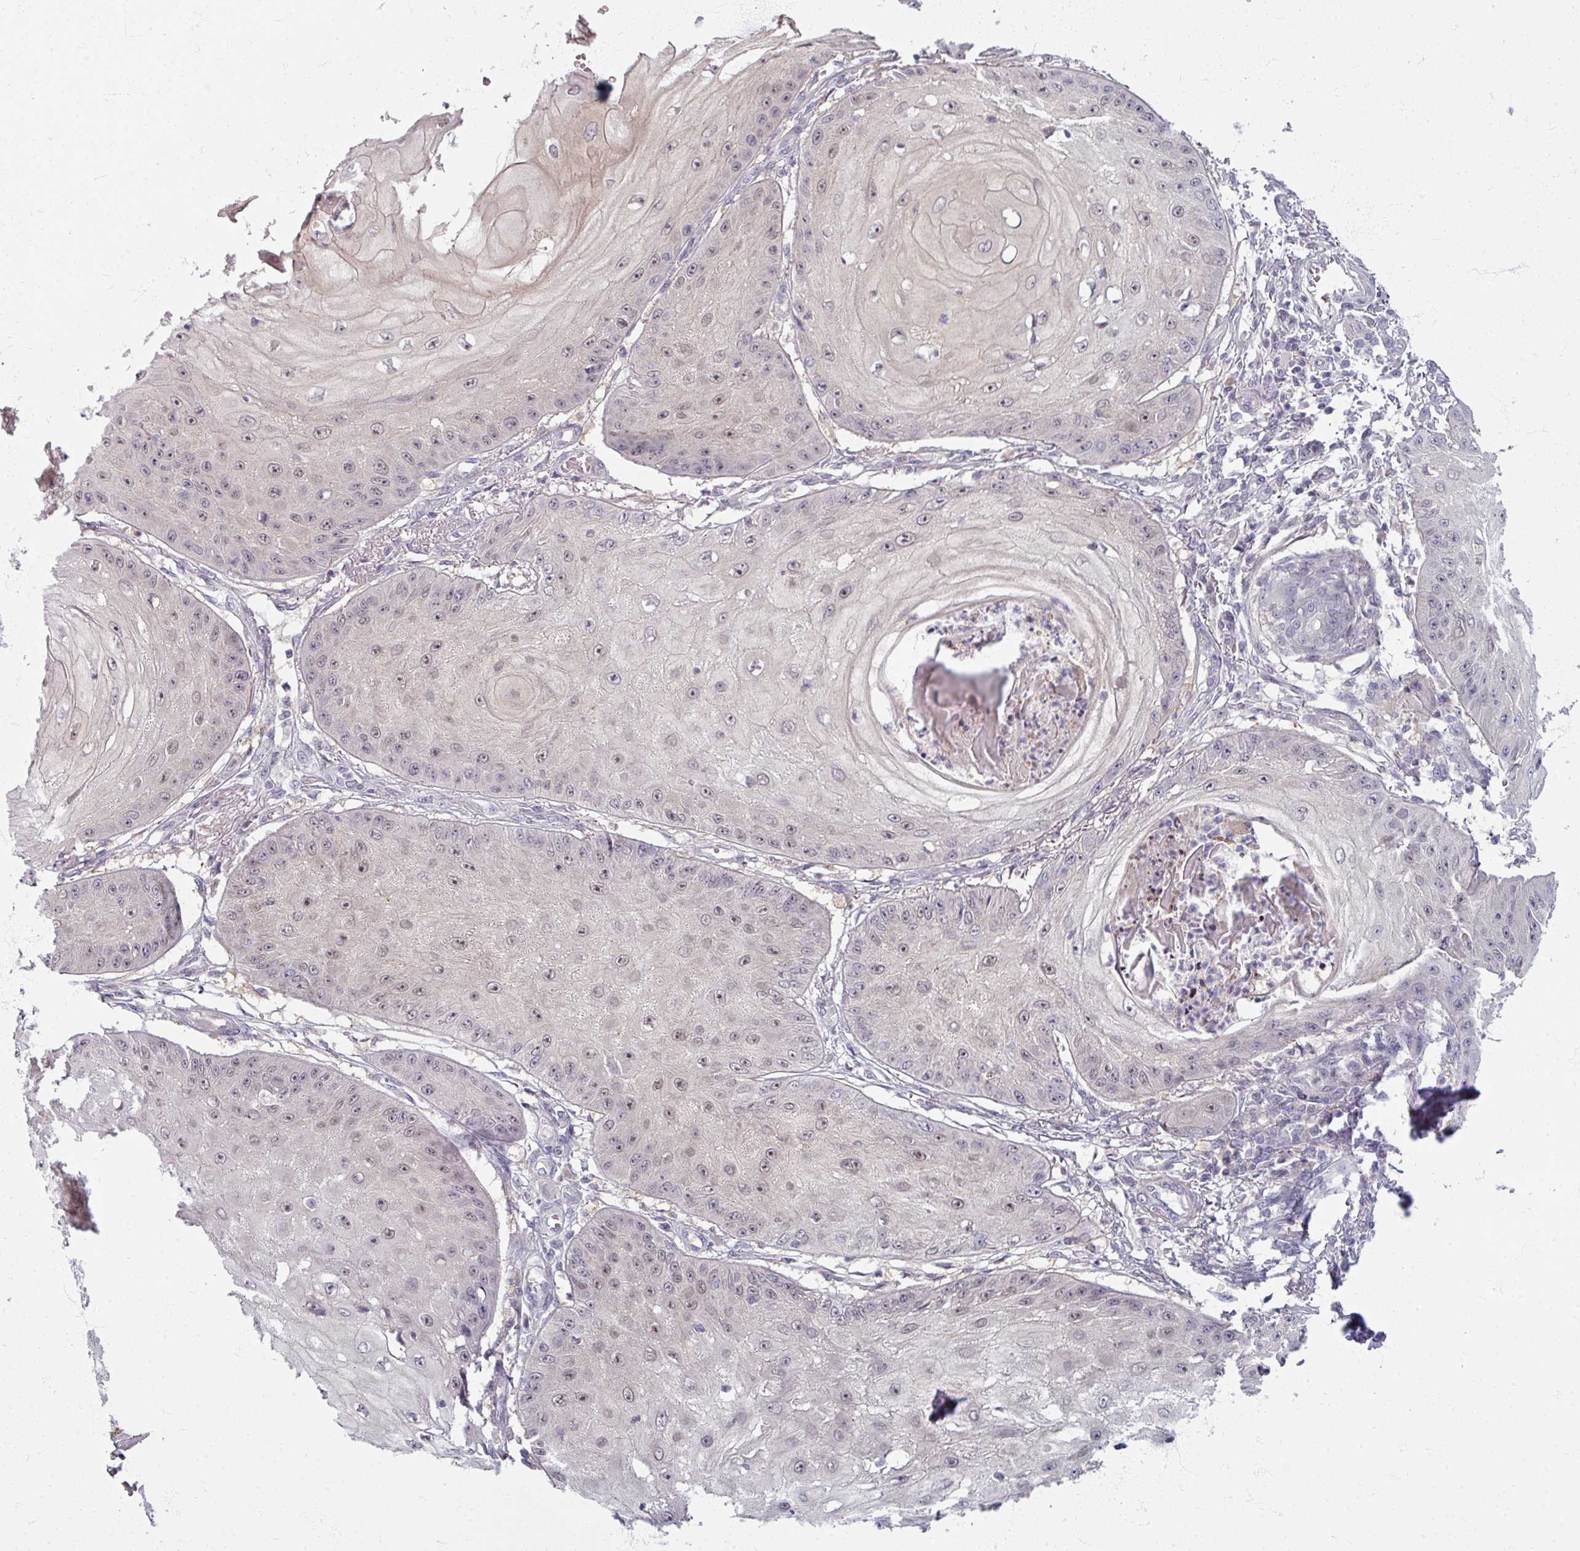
{"staining": {"intensity": "weak", "quantity": "<25%", "location": "nuclear"}, "tissue": "skin cancer", "cell_type": "Tumor cells", "image_type": "cancer", "snomed": [{"axis": "morphology", "description": "Squamous cell carcinoma, NOS"}, {"axis": "topography", "description": "Skin"}], "caption": "Tumor cells are negative for protein expression in human squamous cell carcinoma (skin). Brightfield microscopy of immunohistochemistry (IHC) stained with DAB (3,3'-diaminobenzidine) (brown) and hematoxylin (blue), captured at high magnification.", "gene": "TTLL7", "patient": {"sex": "male", "age": 70}}